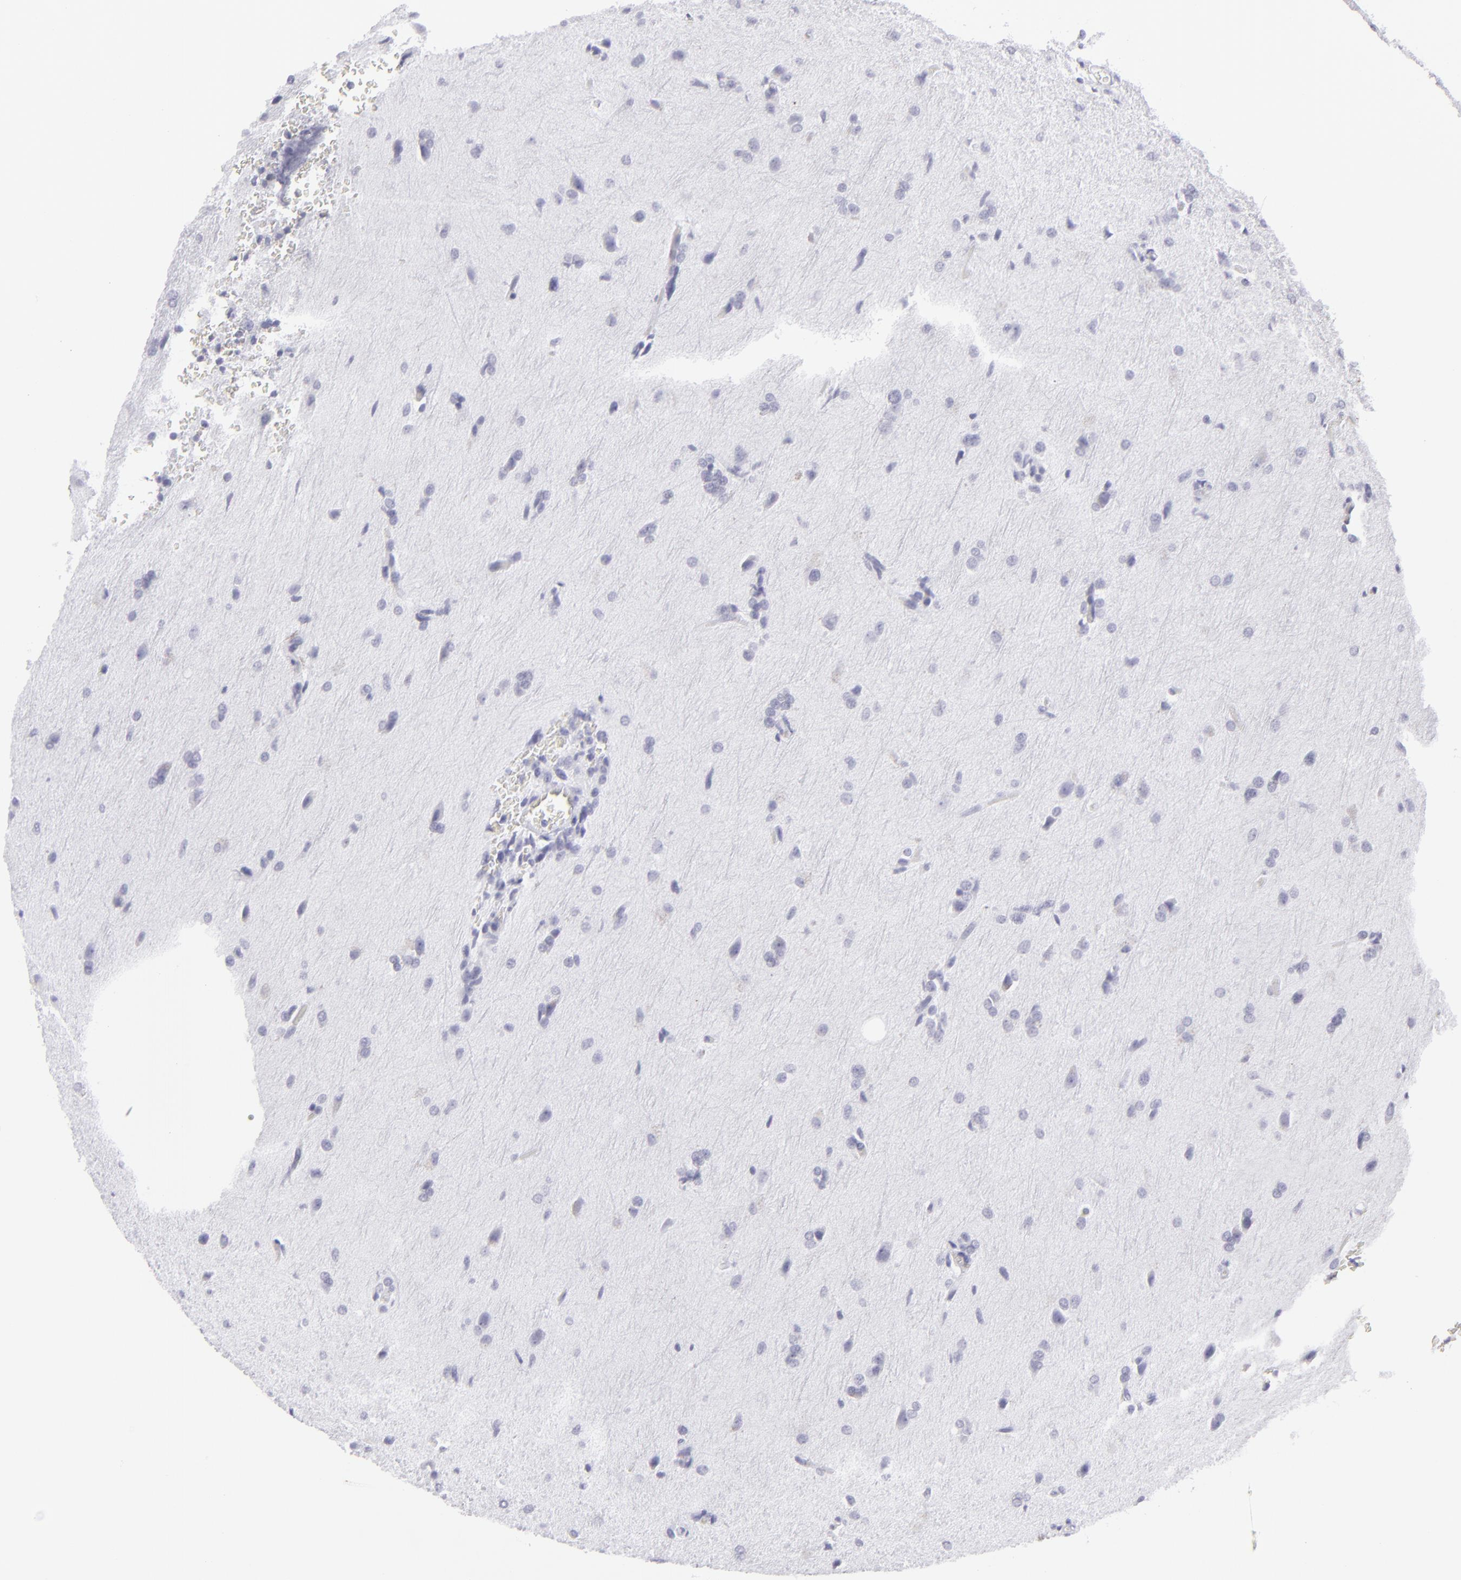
{"staining": {"intensity": "negative", "quantity": "none", "location": "none"}, "tissue": "glioma", "cell_type": "Tumor cells", "image_type": "cancer", "snomed": [{"axis": "morphology", "description": "Glioma, malignant, High grade"}, {"axis": "topography", "description": "Brain"}], "caption": "DAB immunohistochemical staining of high-grade glioma (malignant) exhibits no significant expression in tumor cells.", "gene": "KRT1", "patient": {"sex": "male", "age": 68}}